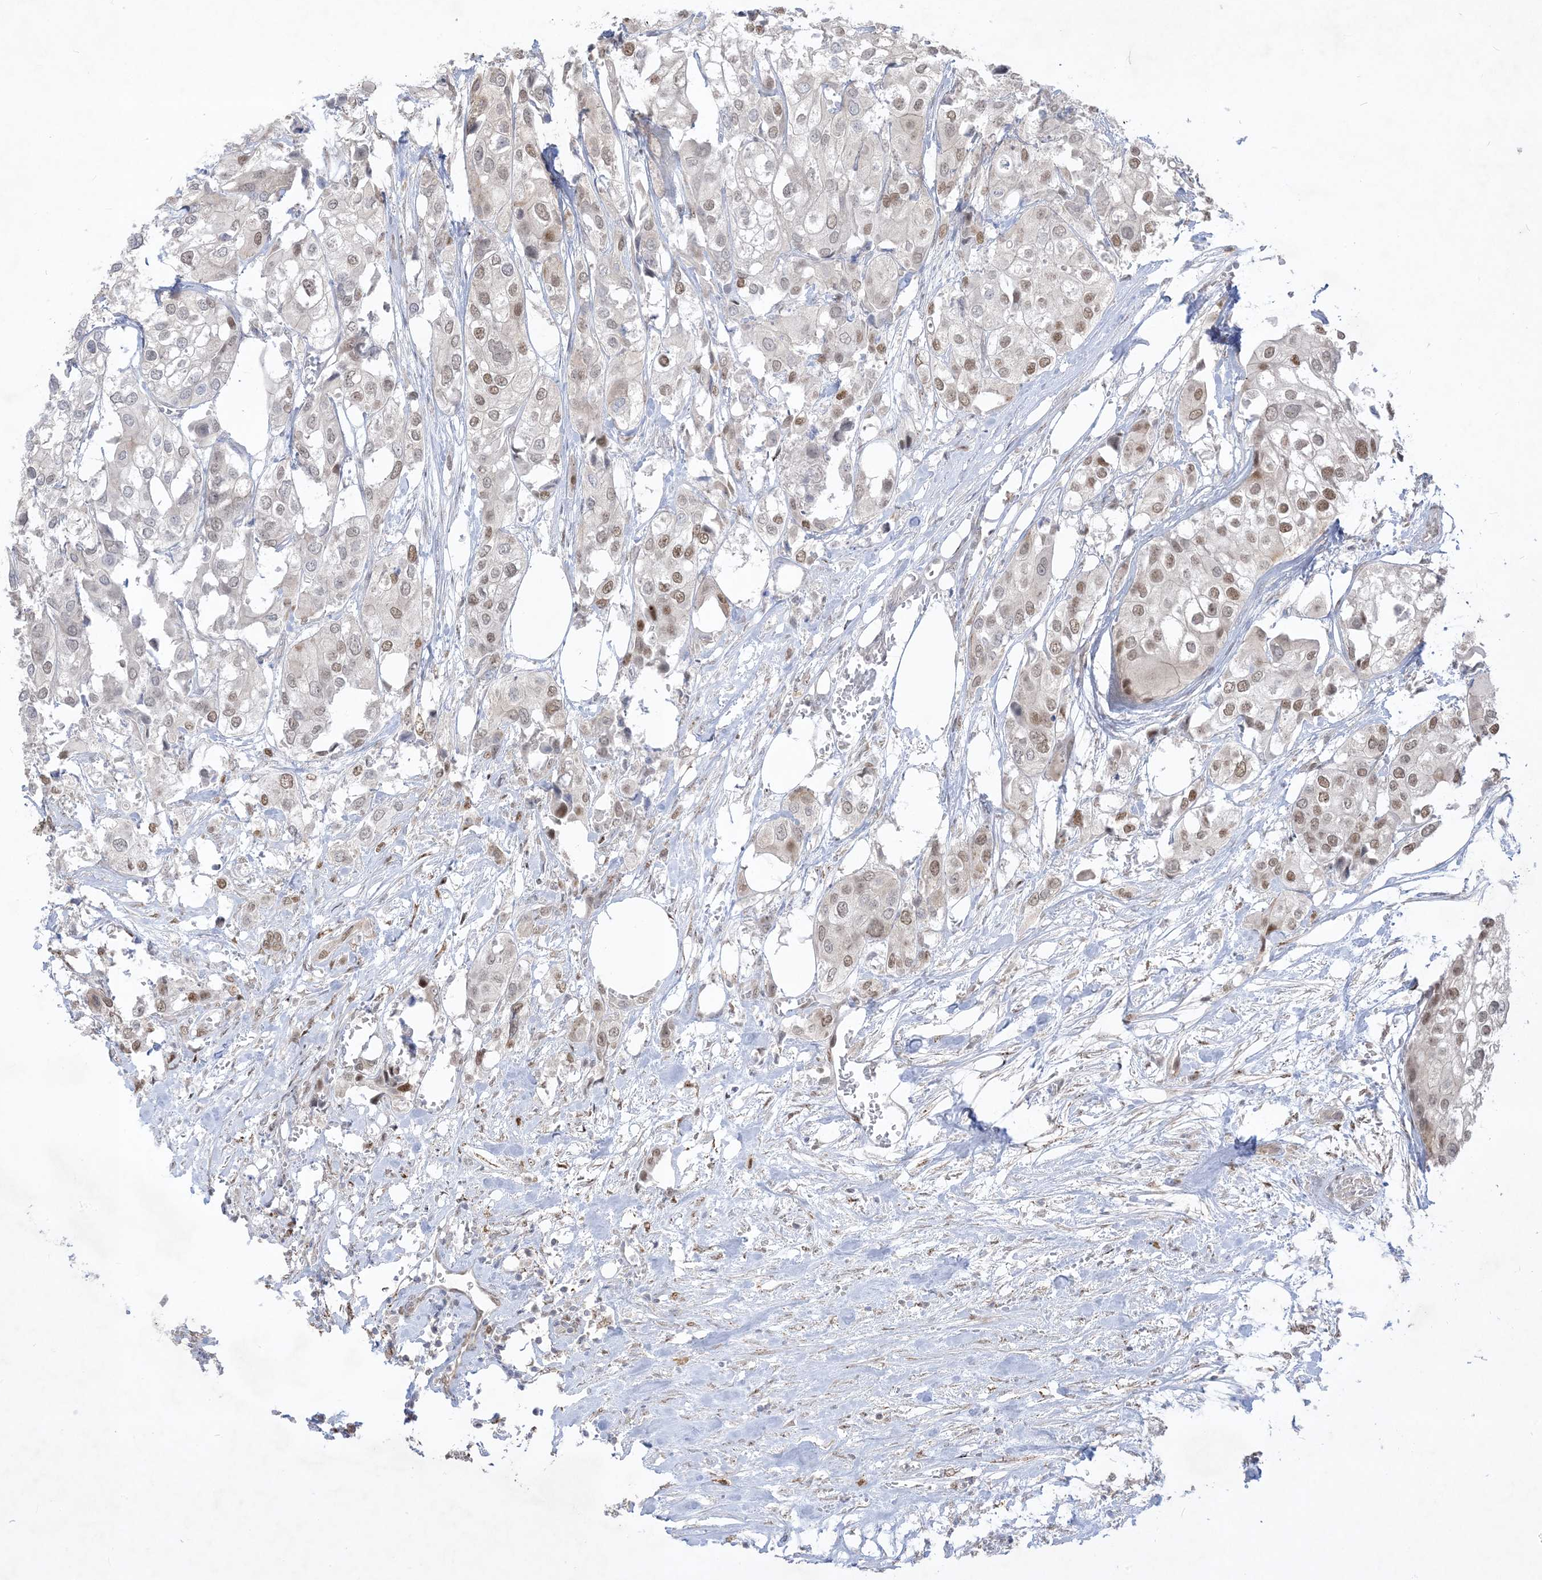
{"staining": {"intensity": "moderate", "quantity": ">75%", "location": "nuclear"}, "tissue": "urothelial cancer", "cell_type": "Tumor cells", "image_type": "cancer", "snomed": [{"axis": "morphology", "description": "Urothelial carcinoma, High grade"}, {"axis": "topography", "description": "Urinary bladder"}], "caption": "Immunohistochemical staining of urothelial carcinoma (high-grade) demonstrates medium levels of moderate nuclear protein staining in about >75% of tumor cells.", "gene": "BHLHE40", "patient": {"sex": "male", "age": 64}}